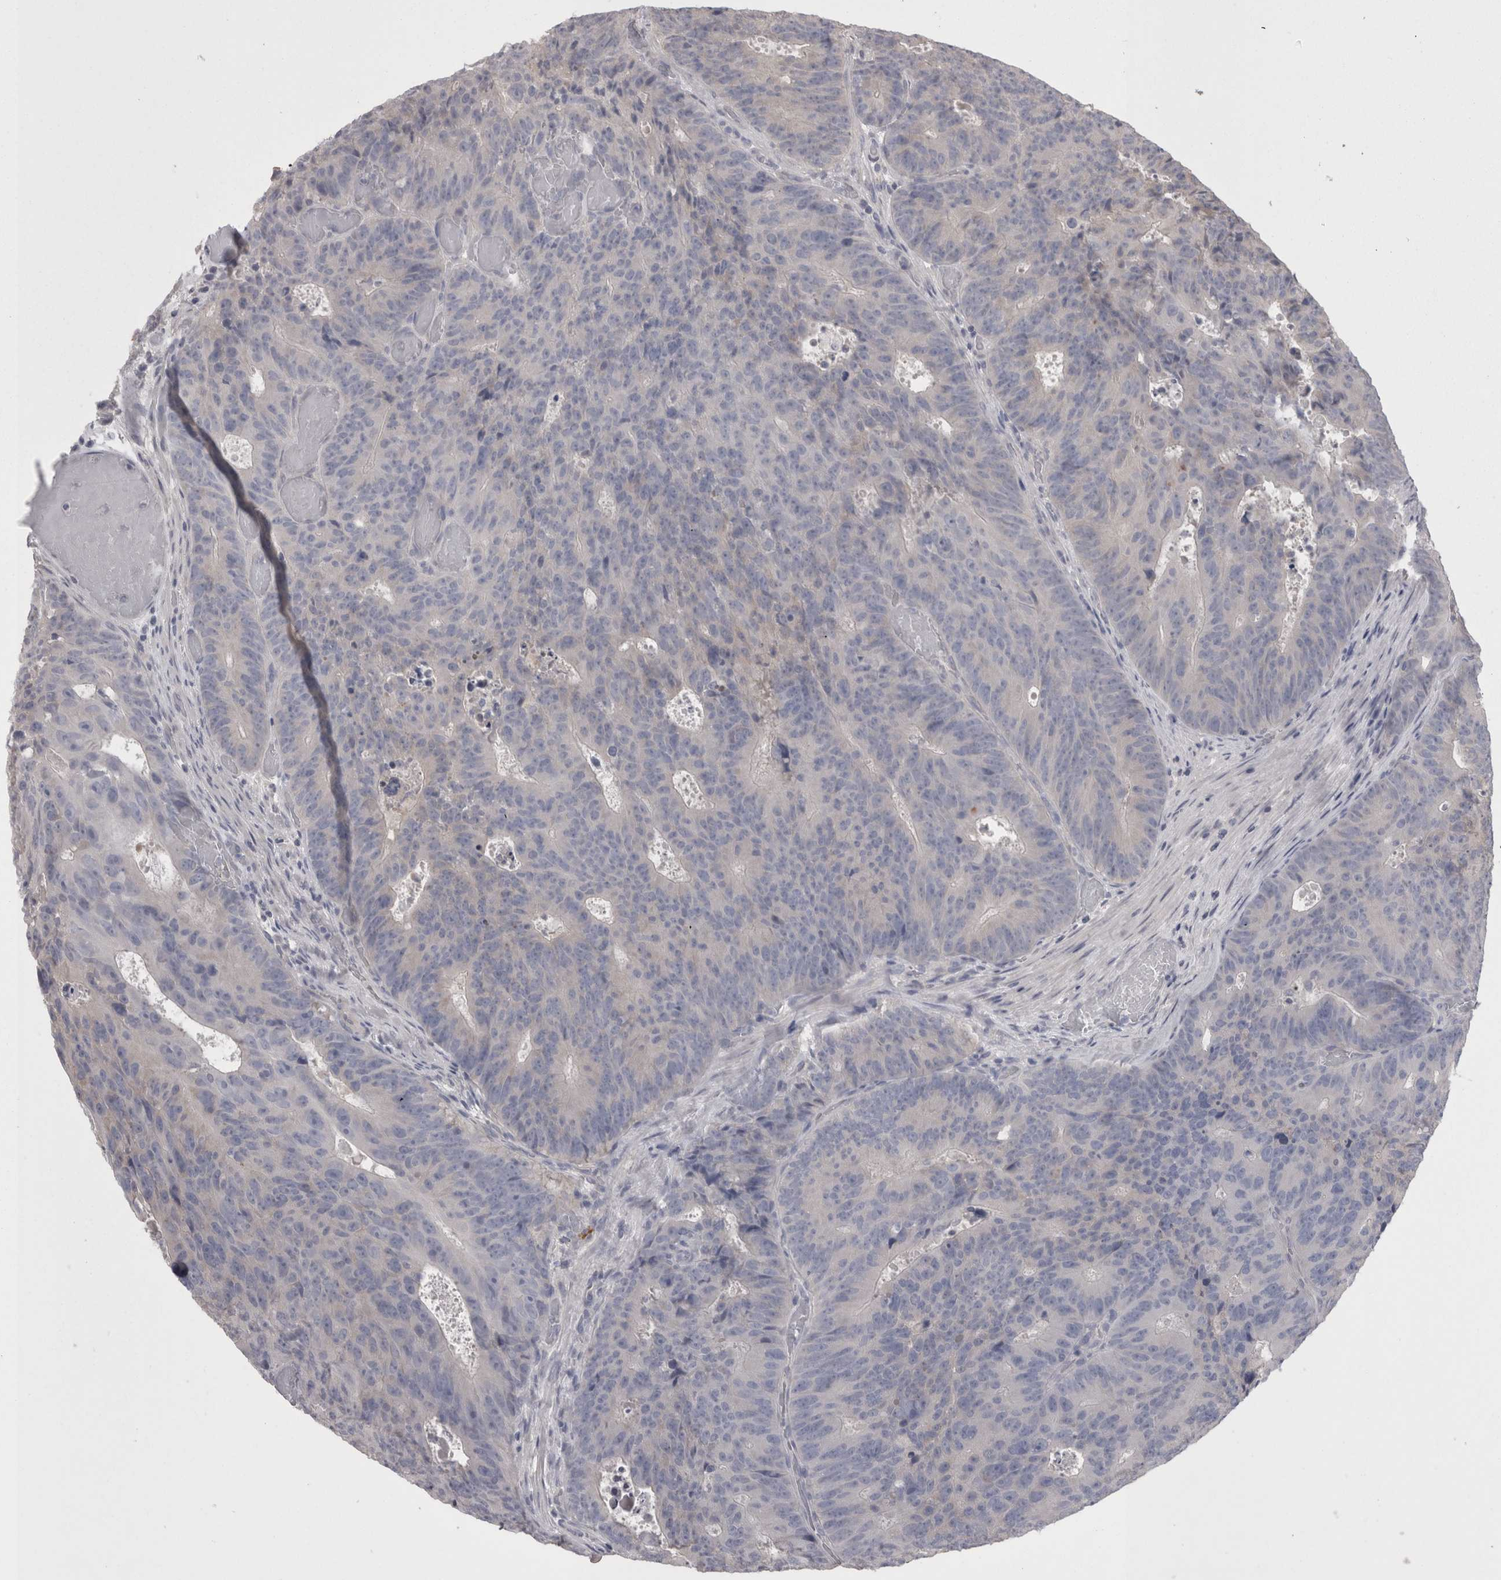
{"staining": {"intensity": "negative", "quantity": "none", "location": "none"}, "tissue": "colorectal cancer", "cell_type": "Tumor cells", "image_type": "cancer", "snomed": [{"axis": "morphology", "description": "Adenocarcinoma, NOS"}, {"axis": "topography", "description": "Colon"}], "caption": "Colorectal cancer (adenocarcinoma) was stained to show a protein in brown. There is no significant staining in tumor cells. Nuclei are stained in blue.", "gene": "CAMK2D", "patient": {"sex": "male", "age": 87}}